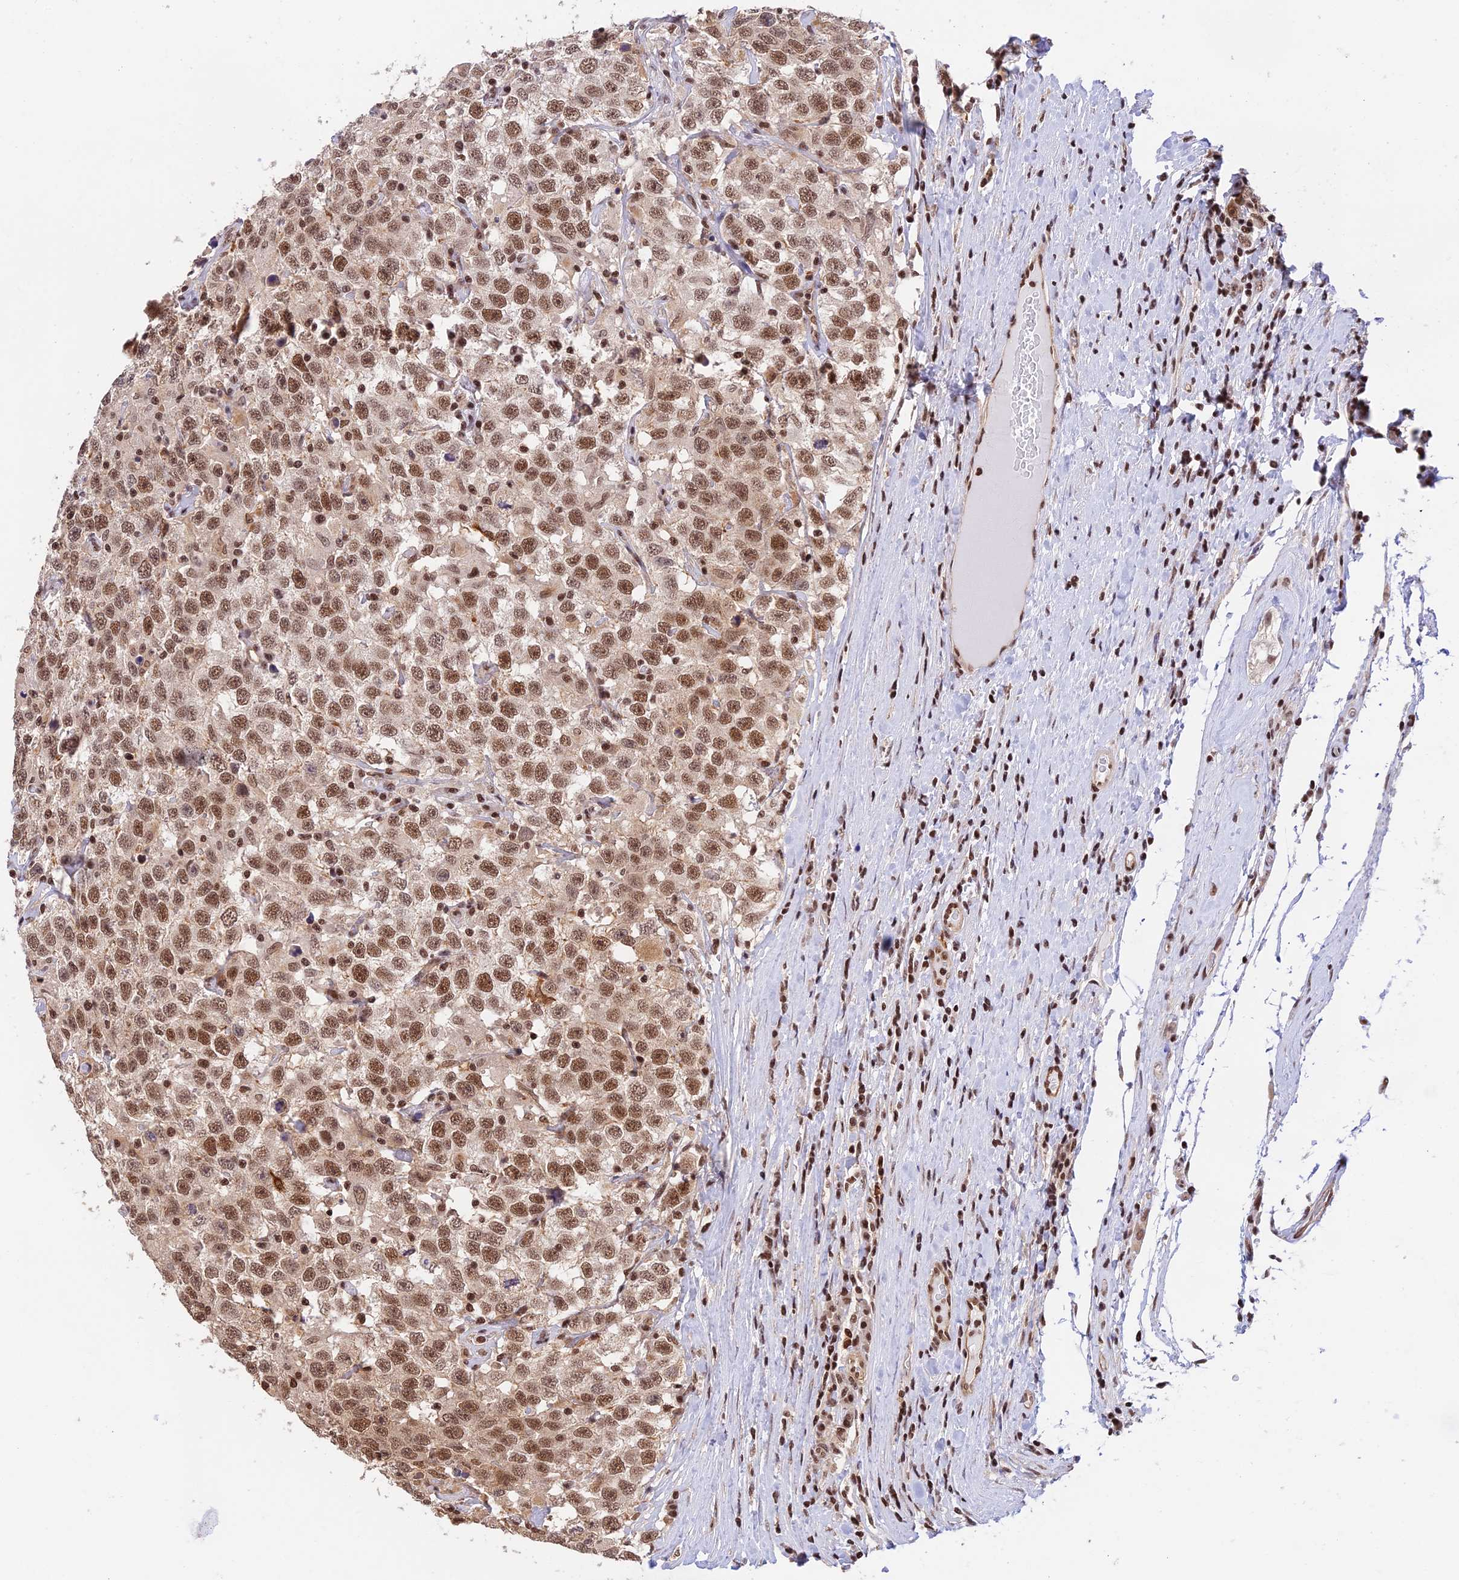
{"staining": {"intensity": "moderate", "quantity": ">75%", "location": "nuclear"}, "tissue": "testis cancer", "cell_type": "Tumor cells", "image_type": "cancer", "snomed": [{"axis": "morphology", "description": "Seminoma, NOS"}, {"axis": "topography", "description": "Testis"}], "caption": "A high-resolution image shows IHC staining of testis cancer (seminoma), which shows moderate nuclear staining in about >75% of tumor cells.", "gene": "THAP11", "patient": {"sex": "male", "age": 41}}